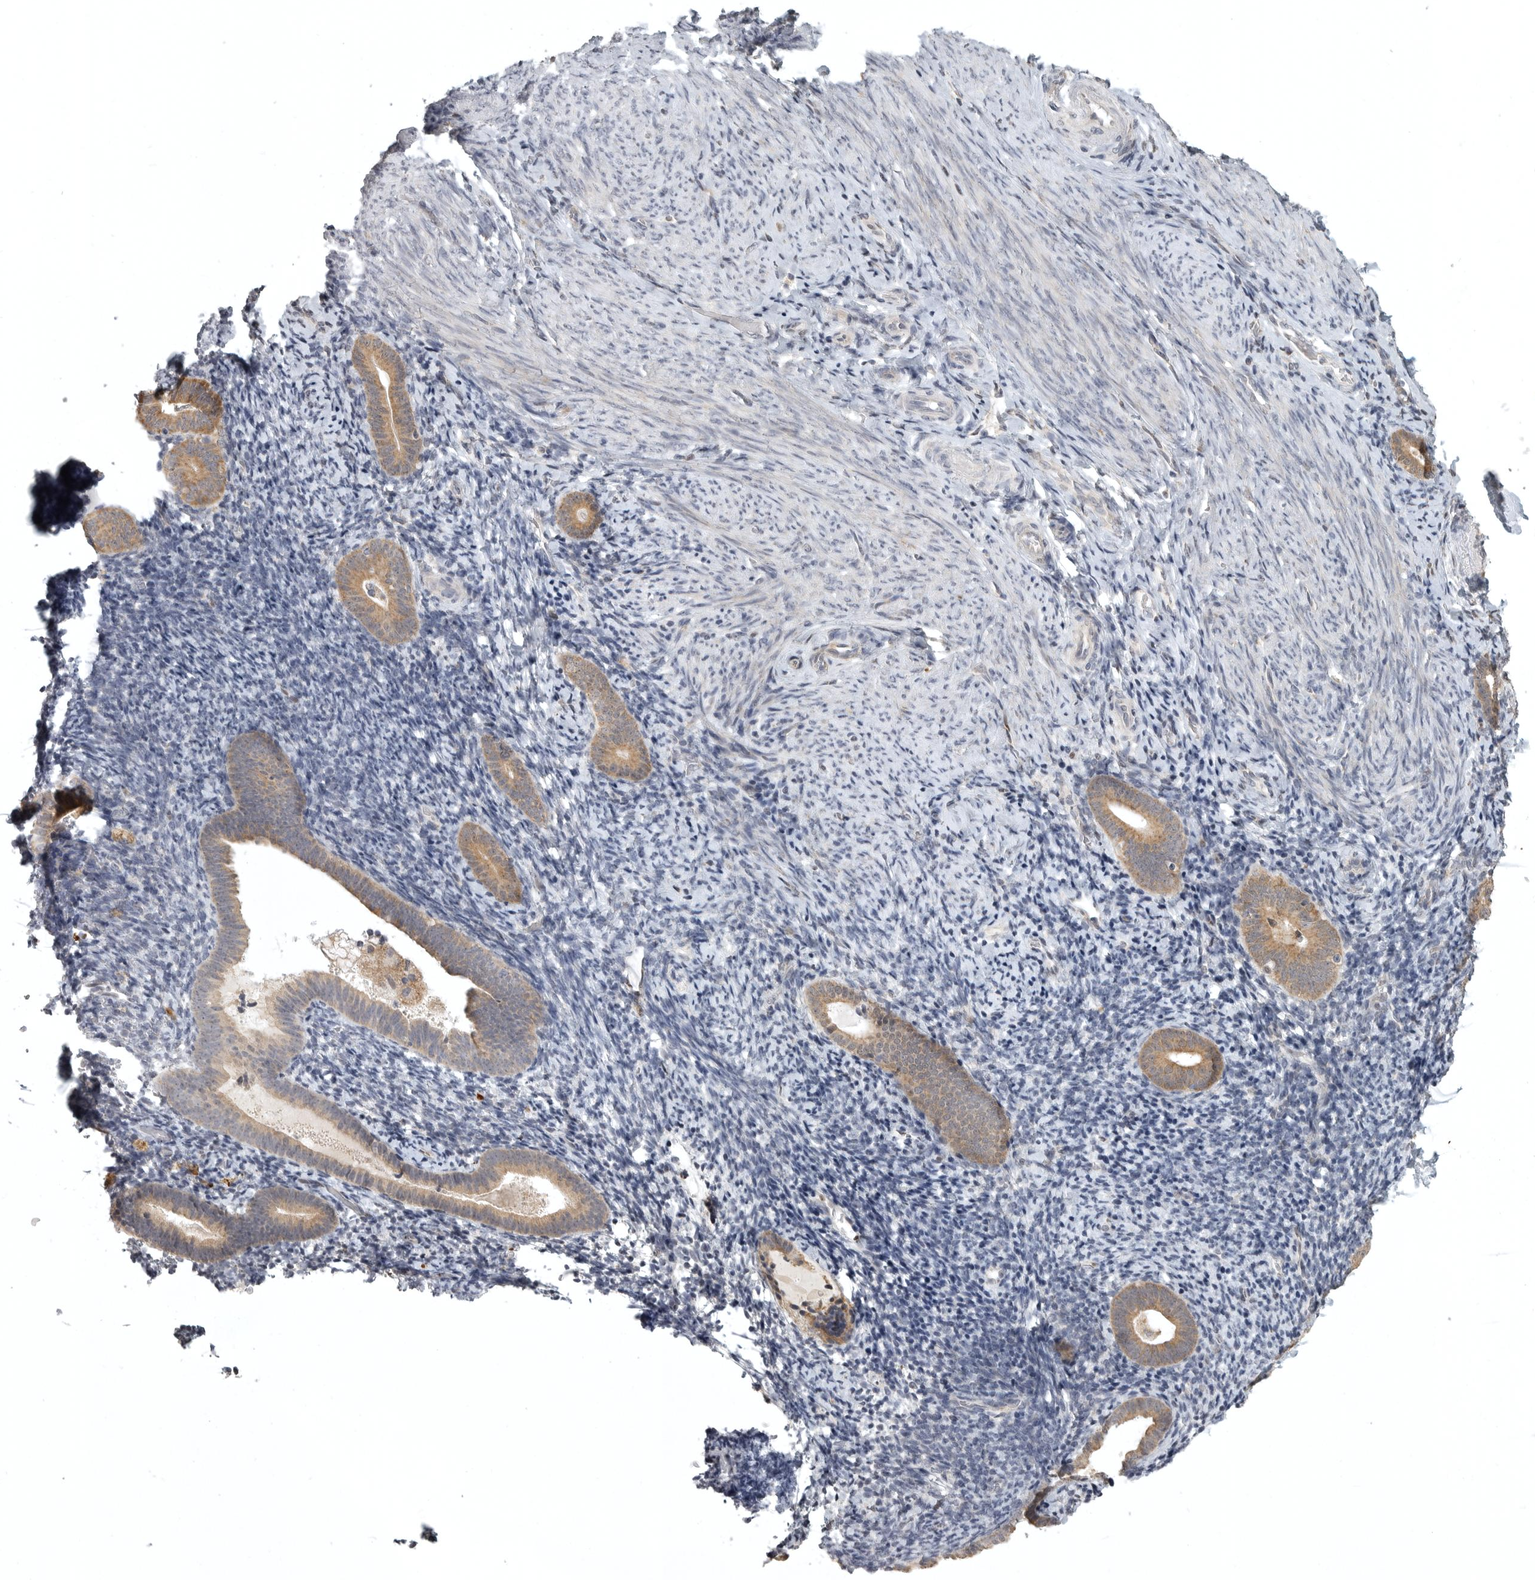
{"staining": {"intensity": "negative", "quantity": "none", "location": "none"}, "tissue": "endometrium", "cell_type": "Cells in endometrial stroma", "image_type": "normal", "snomed": [{"axis": "morphology", "description": "Normal tissue, NOS"}, {"axis": "topography", "description": "Endometrium"}], "caption": "Cells in endometrial stroma show no significant protein expression in benign endometrium.", "gene": "POLE2", "patient": {"sex": "female", "age": 51}}